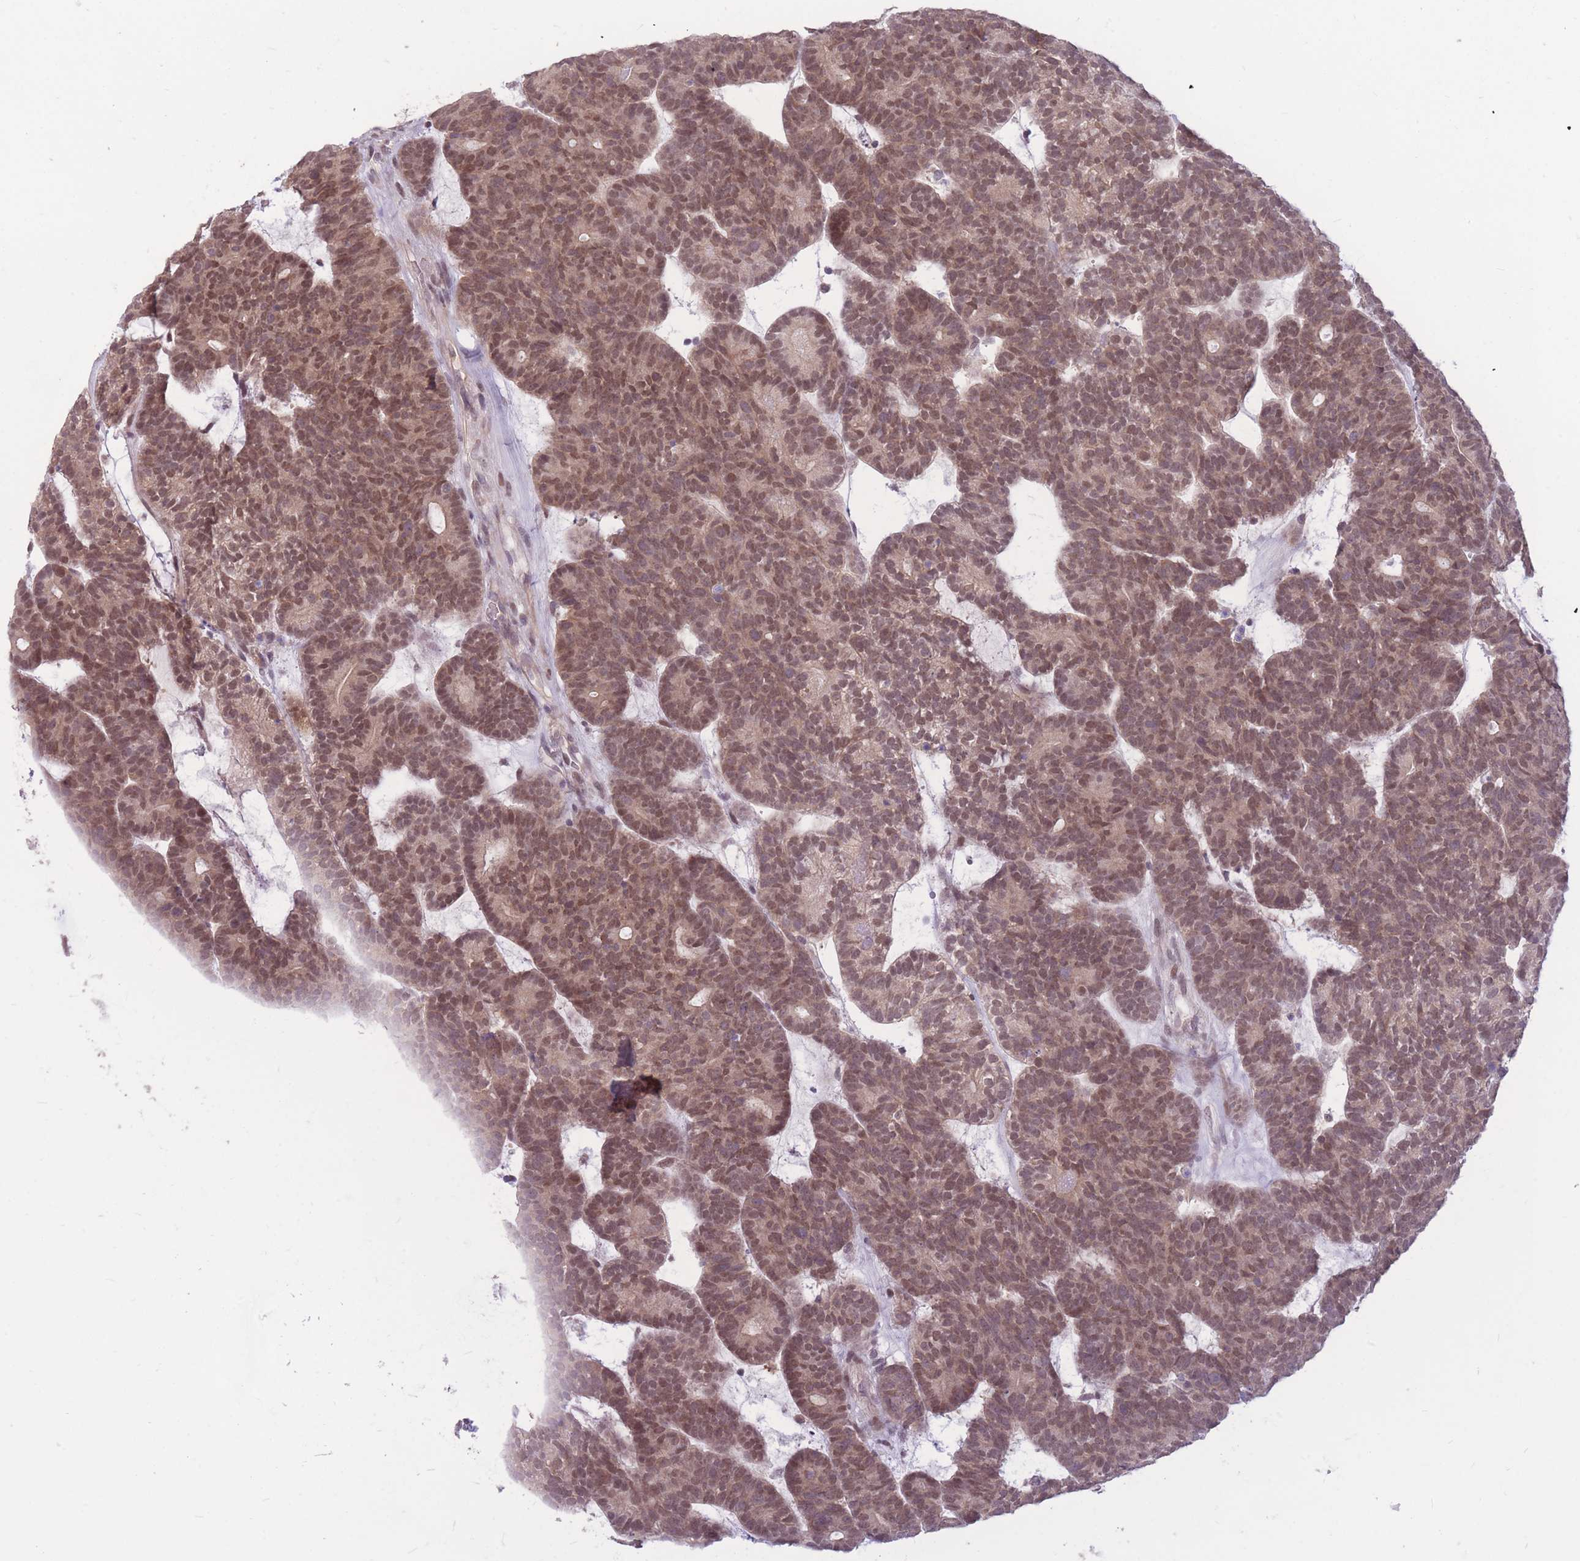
{"staining": {"intensity": "moderate", "quantity": ">75%", "location": "nuclear"}, "tissue": "head and neck cancer", "cell_type": "Tumor cells", "image_type": "cancer", "snomed": [{"axis": "morphology", "description": "Adenocarcinoma, NOS"}, {"axis": "topography", "description": "Head-Neck"}], "caption": "Moderate nuclear protein positivity is identified in approximately >75% of tumor cells in head and neck cancer.", "gene": "TCF20", "patient": {"sex": "female", "age": 81}}